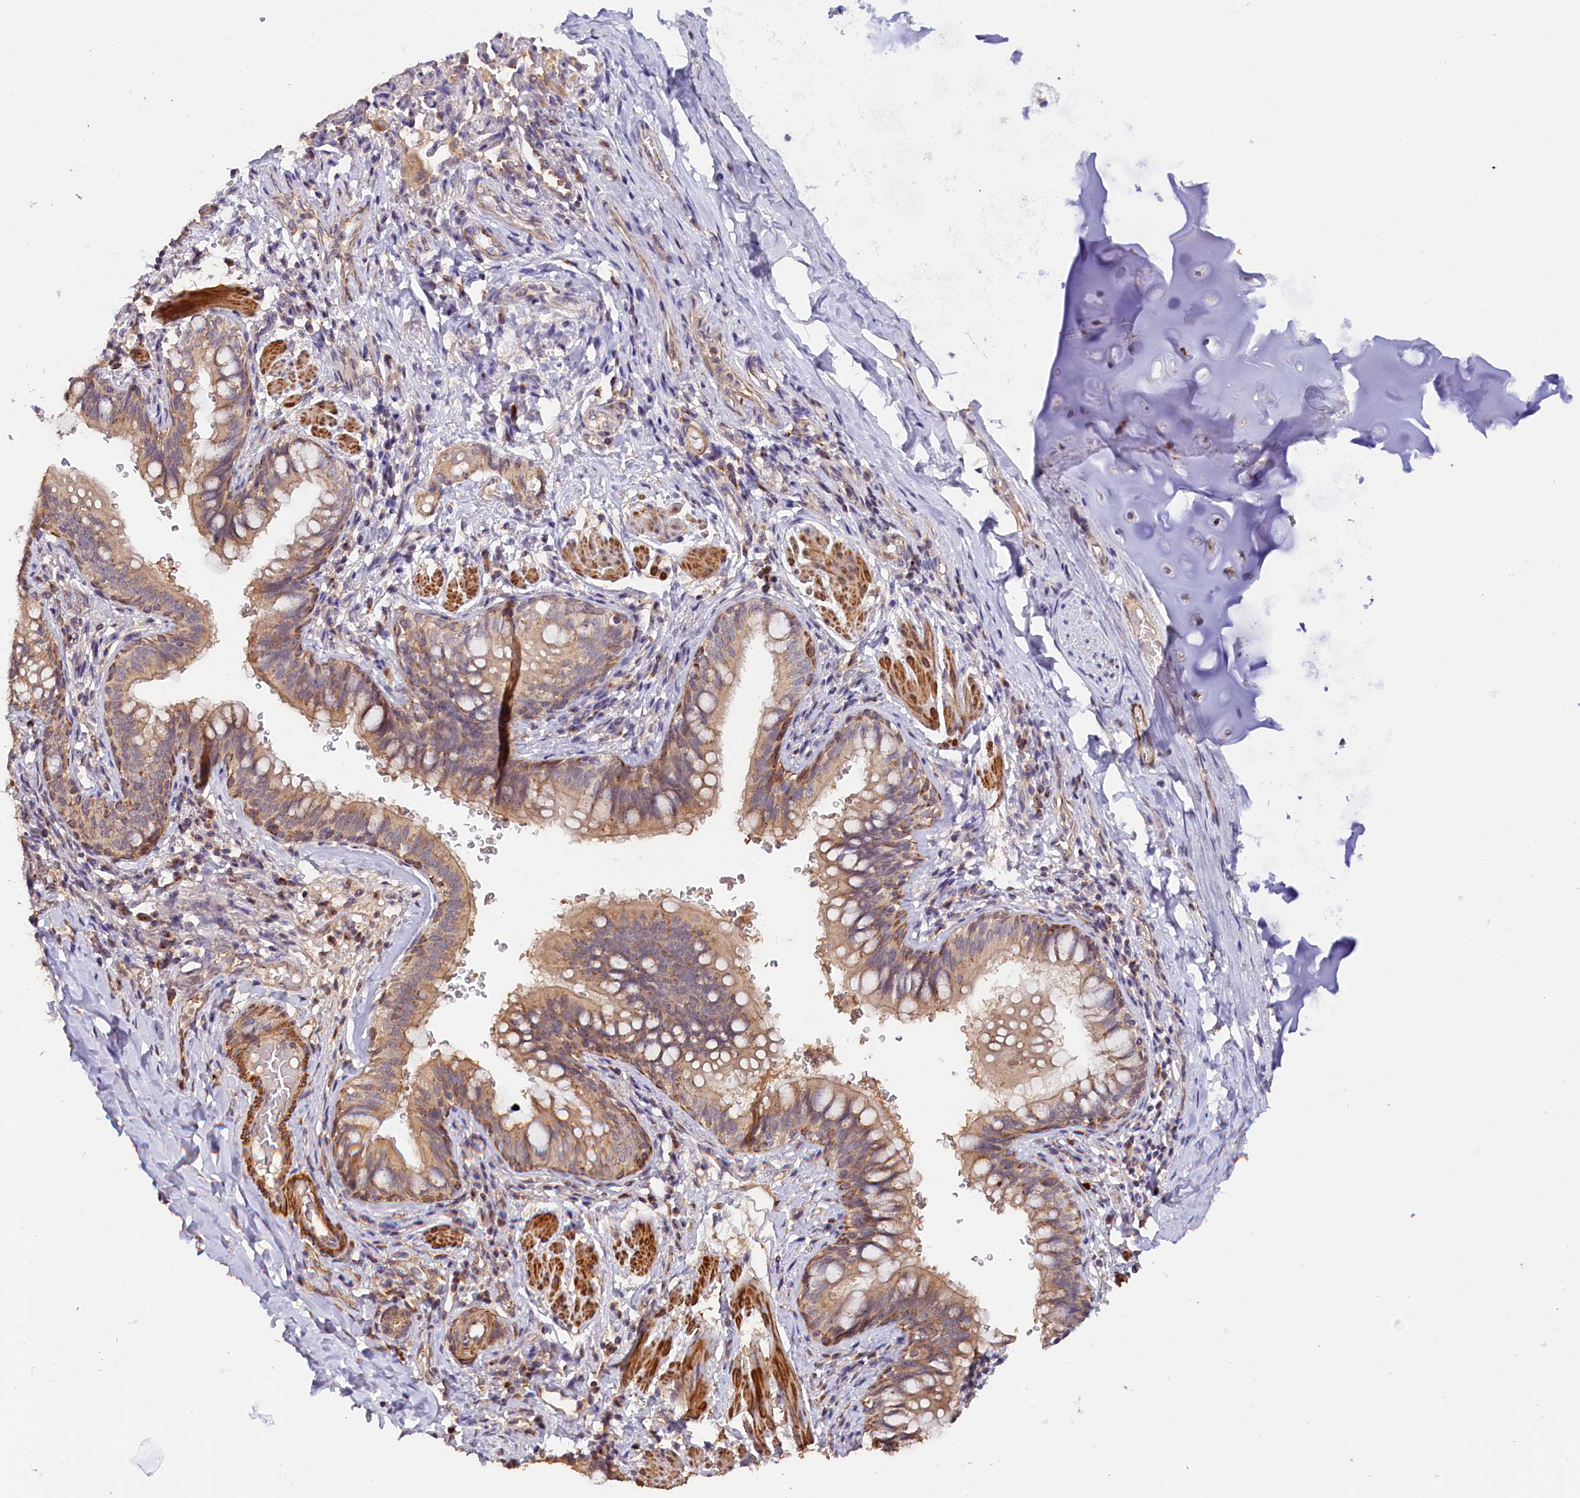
{"staining": {"intensity": "moderate", "quantity": ">75%", "location": "cytoplasmic/membranous"}, "tissue": "bronchus", "cell_type": "Respiratory epithelial cells", "image_type": "normal", "snomed": [{"axis": "morphology", "description": "Normal tissue, NOS"}, {"axis": "topography", "description": "Cartilage tissue"}, {"axis": "topography", "description": "Bronchus"}], "caption": "Immunohistochemistry (DAB (3,3'-diaminobenzidine)) staining of benign bronchus shows moderate cytoplasmic/membranous protein staining in approximately >75% of respiratory epithelial cells. Nuclei are stained in blue.", "gene": "TANGO6", "patient": {"sex": "female", "age": 36}}